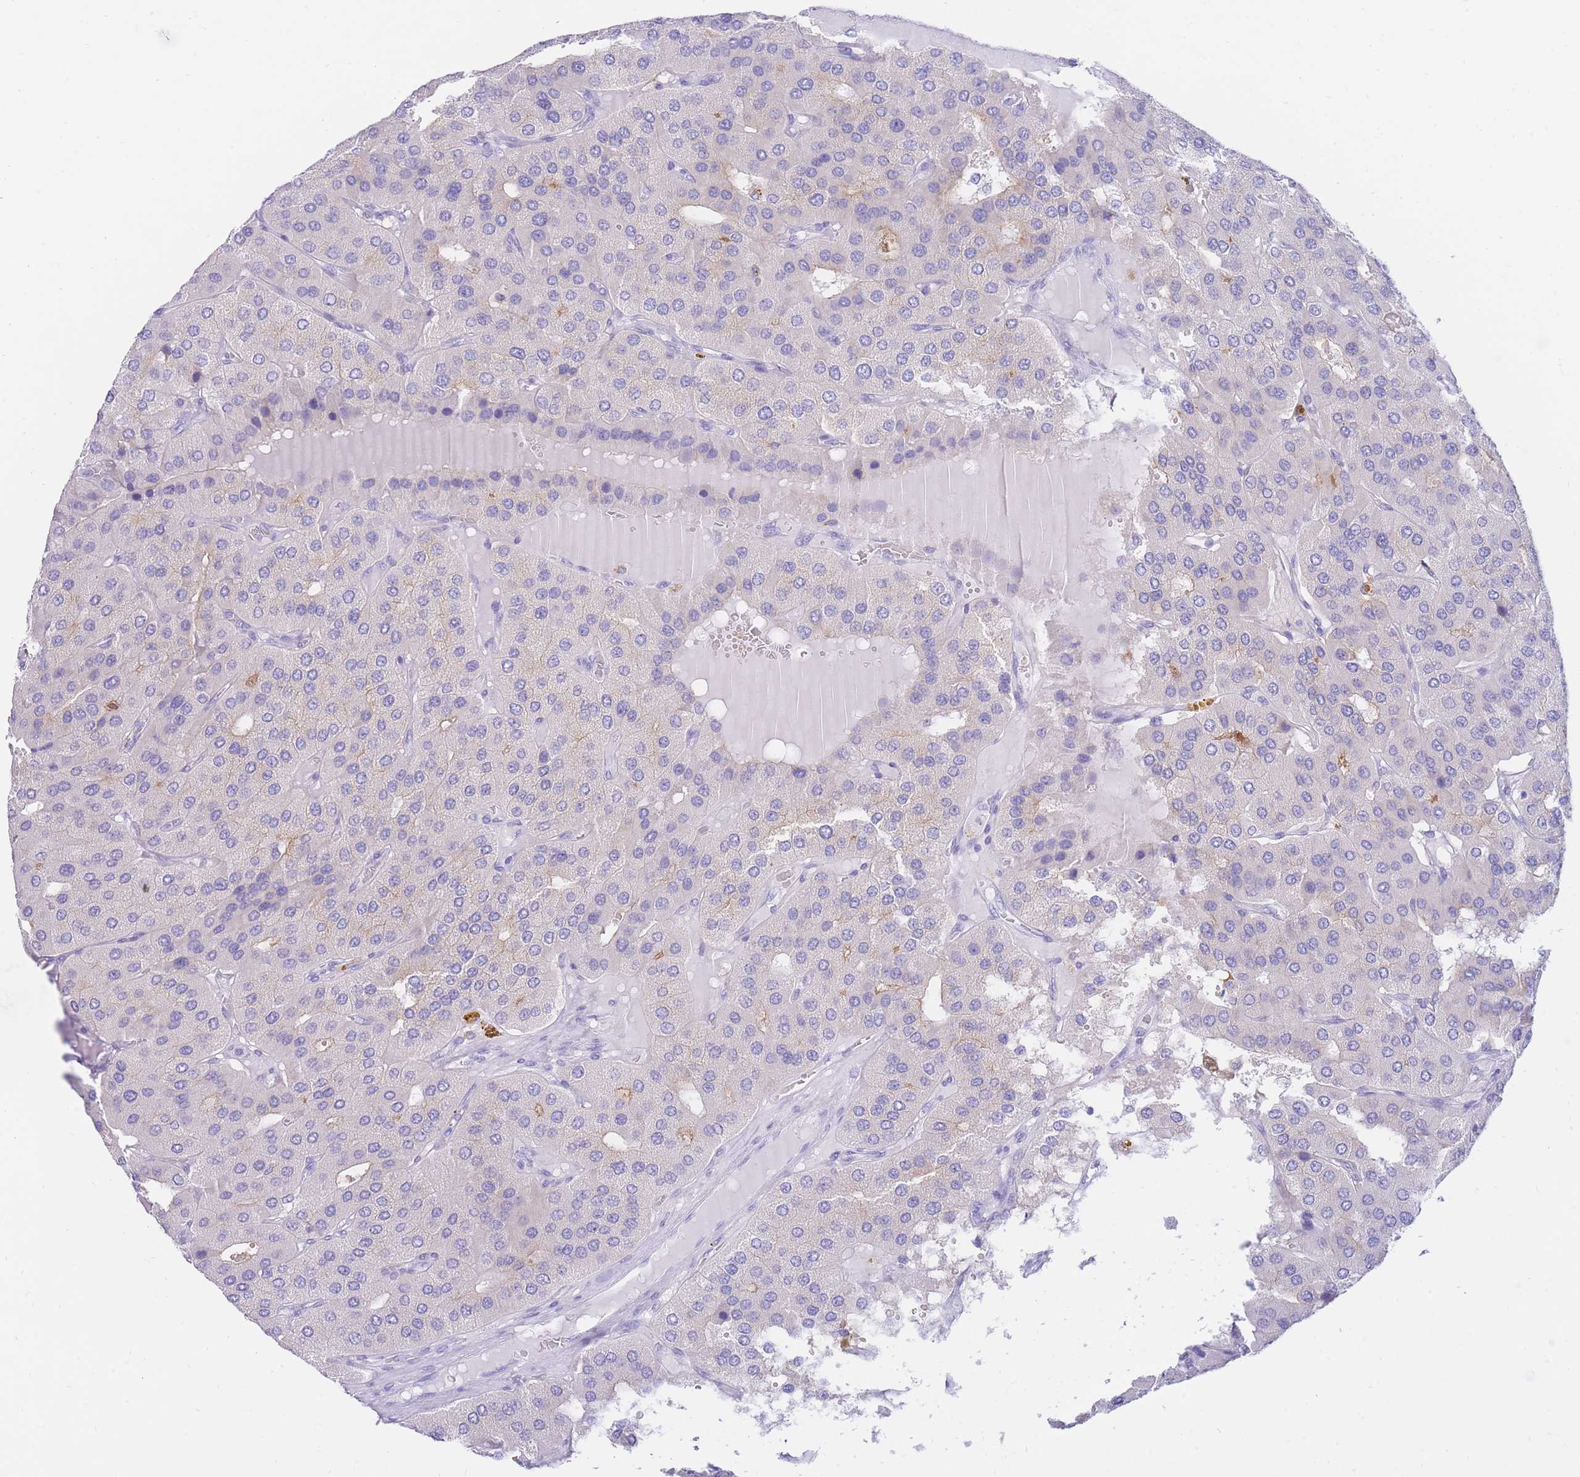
{"staining": {"intensity": "negative", "quantity": "none", "location": "none"}, "tissue": "parathyroid gland", "cell_type": "Glandular cells", "image_type": "normal", "snomed": [{"axis": "morphology", "description": "Normal tissue, NOS"}, {"axis": "morphology", "description": "Adenoma, NOS"}, {"axis": "topography", "description": "Parathyroid gland"}], "caption": "The photomicrograph reveals no significant staining in glandular cells of parathyroid gland.", "gene": "SSUH2", "patient": {"sex": "female", "age": 86}}